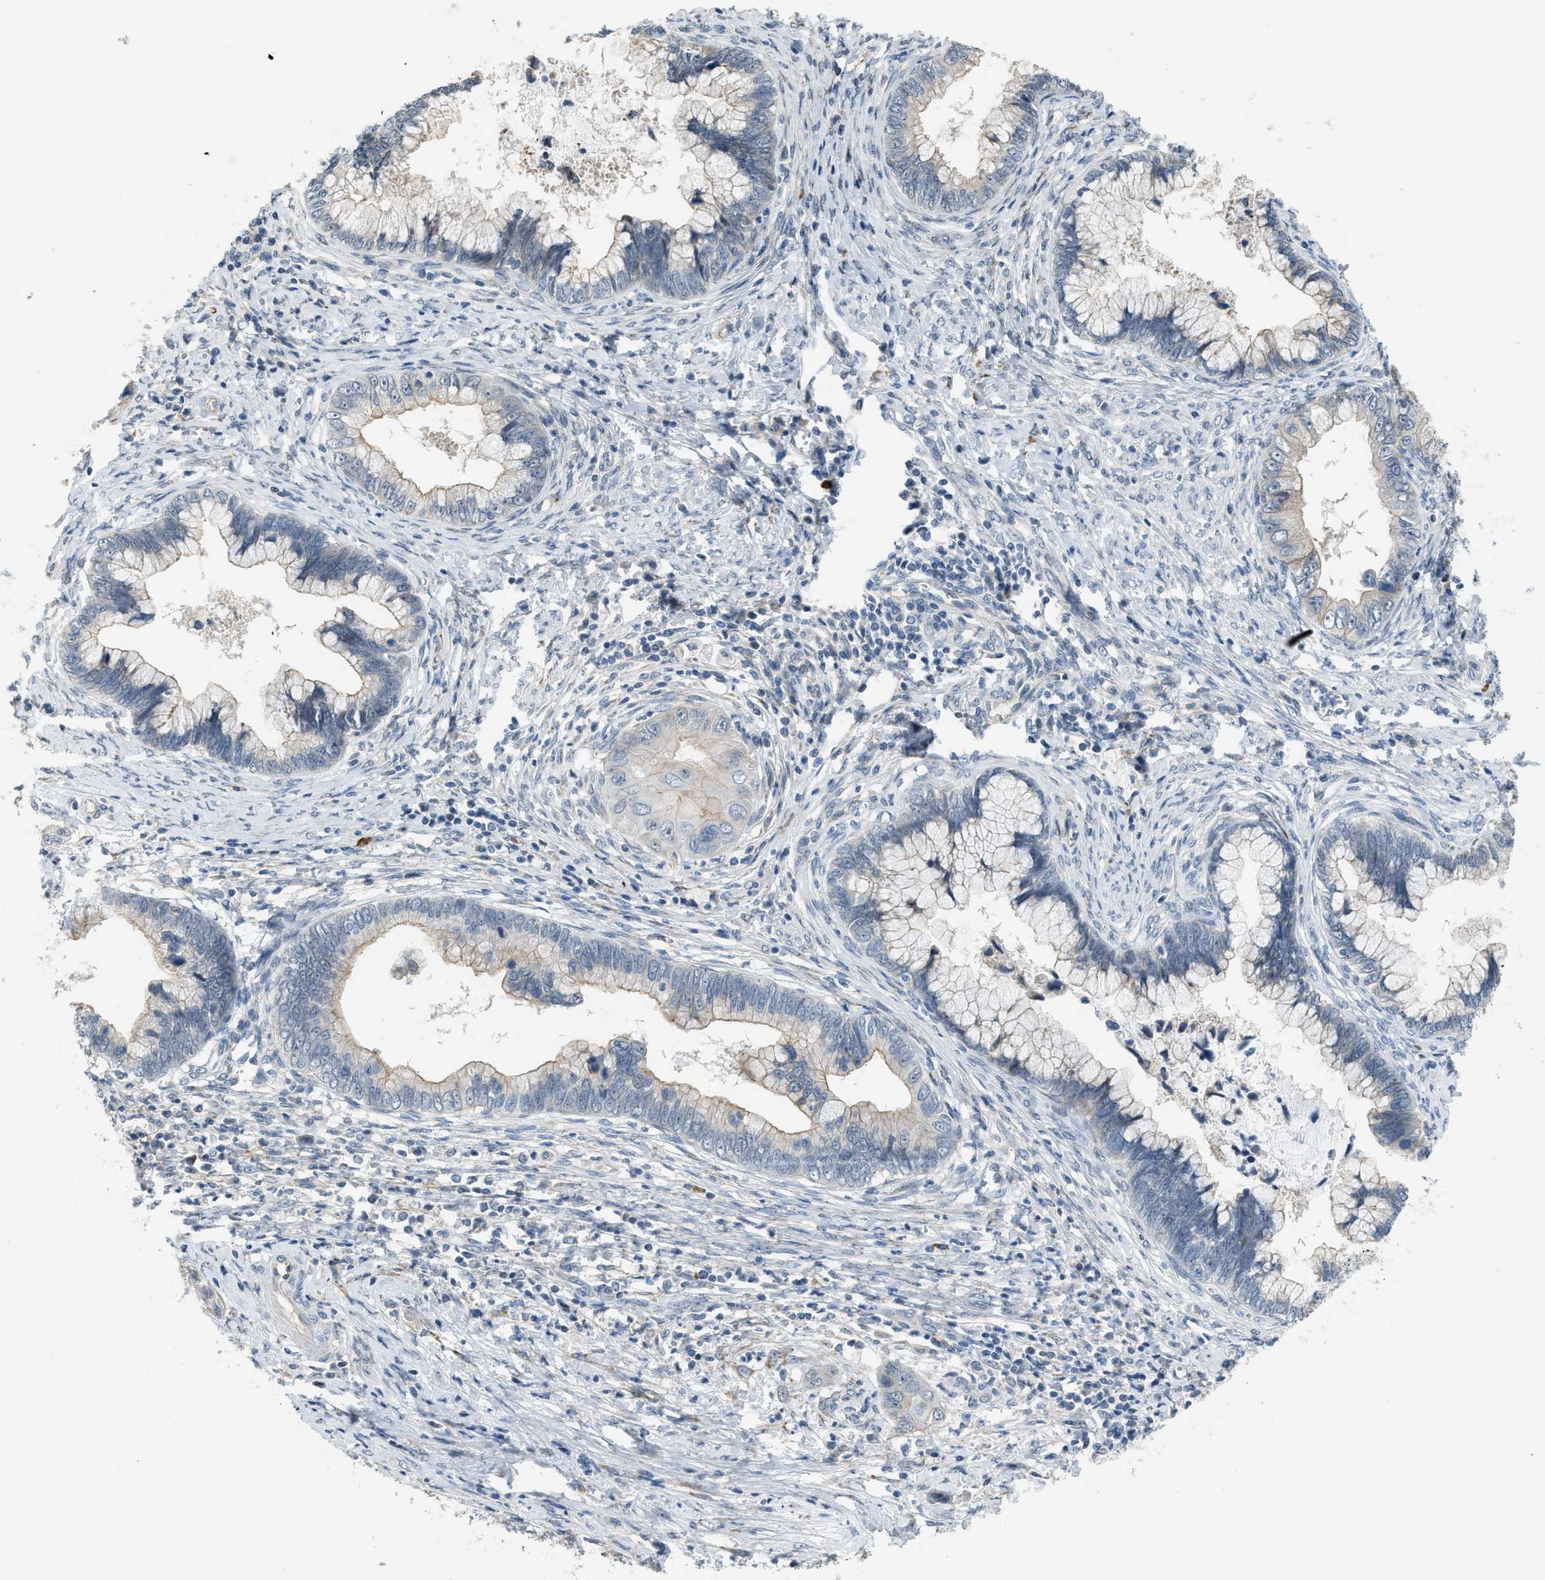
{"staining": {"intensity": "weak", "quantity": "<25%", "location": "cytoplasmic/membranous"}, "tissue": "cervical cancer", "cell_type": "Tumor cells", "image_type": "cancer", "snomed": [{"axis": "morphology", "description": "Adenocarcinoma, NOS"}, {"axis": "topography", "description": "Cervix"}], "caption": "An IHC micrograph of adenocarcinoma (cervical) is shown. There is no staining in tumor cells of adenocarcinoma (cervical).", "gene": "TMEM154", "patient": {"sex": "female", "age": 44}}